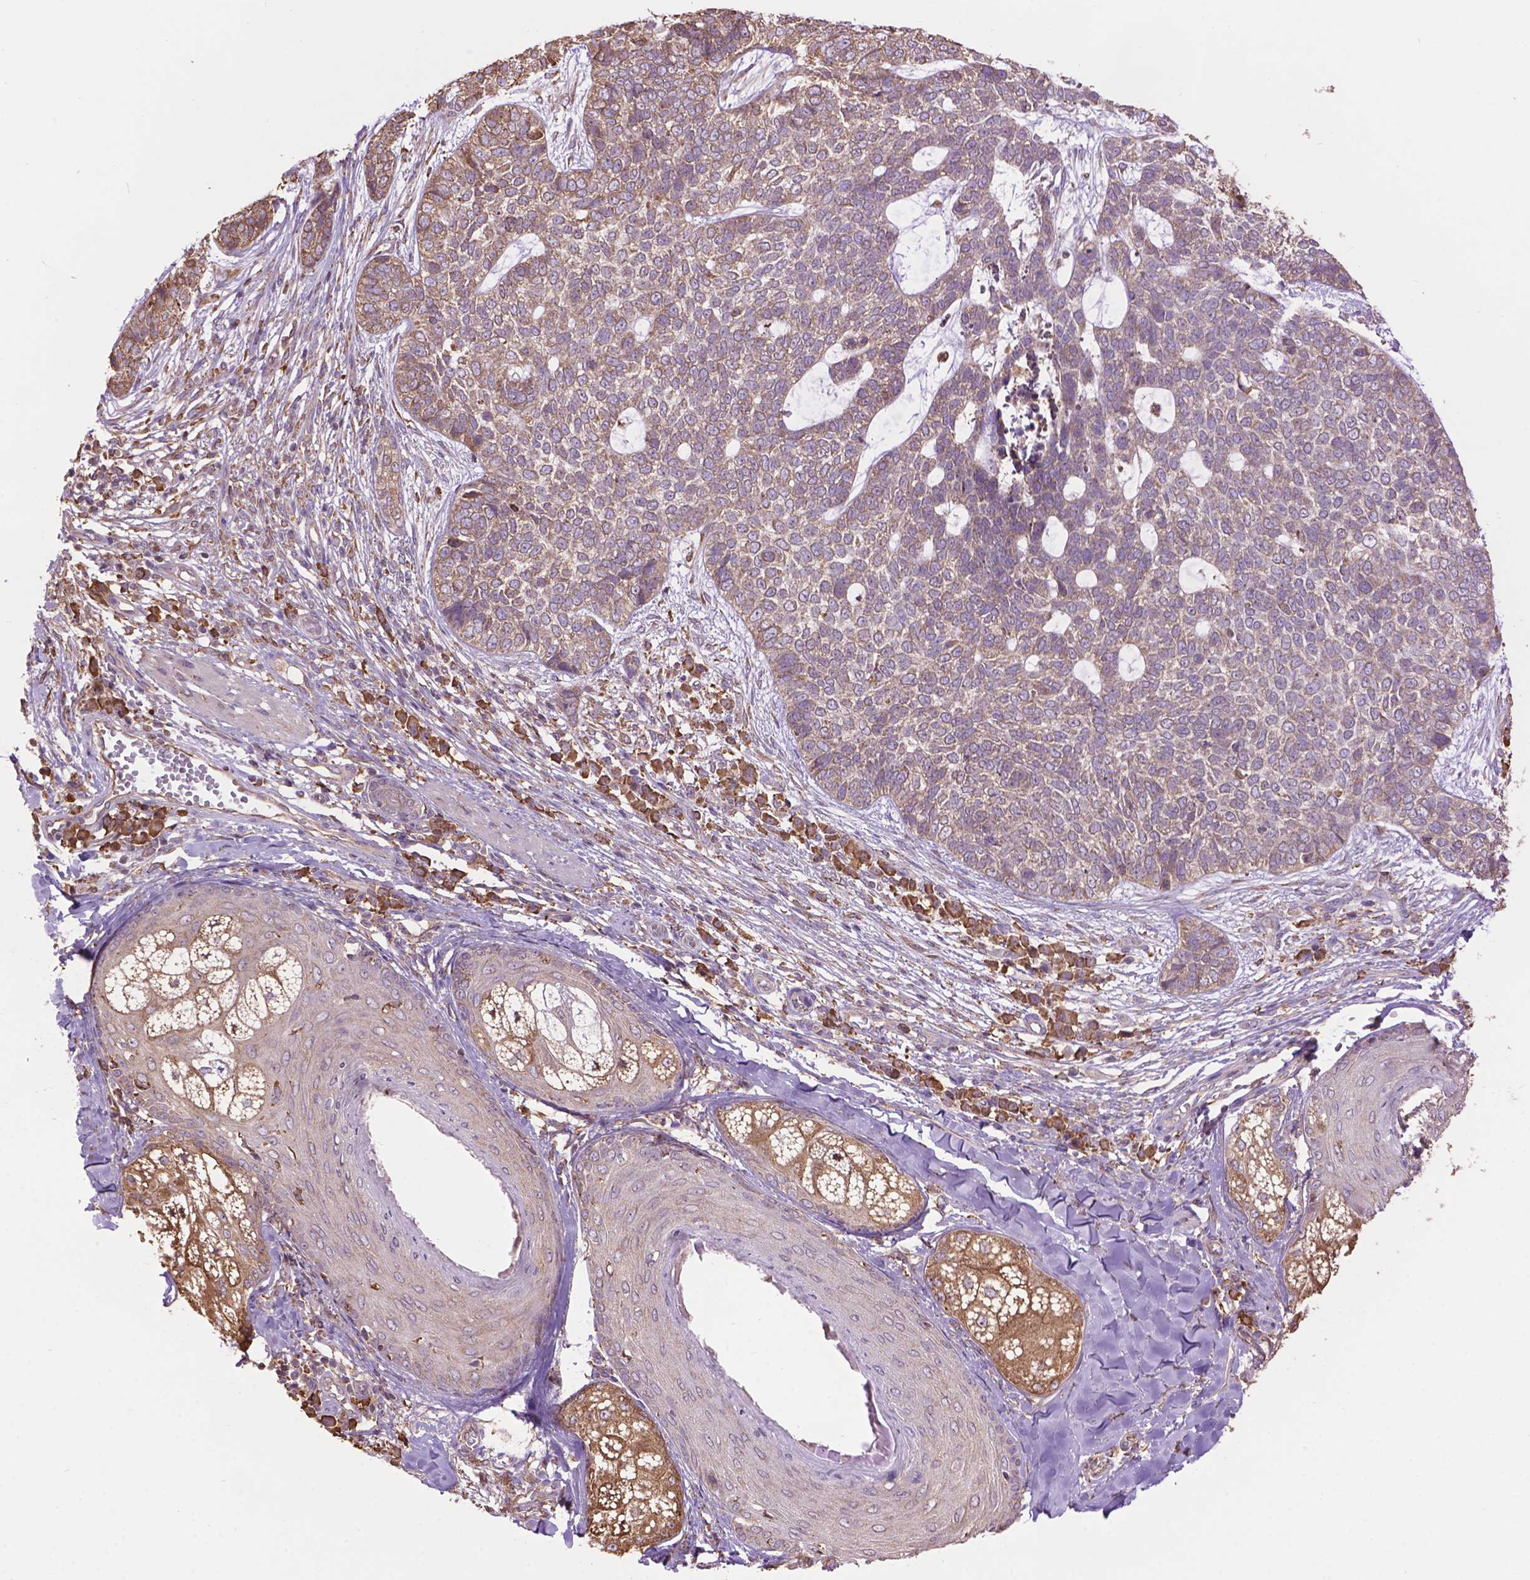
{"staining": {"intensity": "weak", "quantity": ">75%", "location": "cytoplasmic/membranous"}, "tissue": "skin cancer", "cell_type": "Tumor cells", "image_type": "cancer", "snomed": [{"axis": "morphology", "description": "Basal cell carcinoma"}, {"axis": "topography", "description": "Skin"}], "caption": "Immunohistochemistry (IHC) (DAB (3,3'-diaminobenzidine)) staining of human basal cell carcinoma (skin) reveals weak cytoplasmic/membranous protein staining in about >75% of tumor cells.", "gene": "PPP2R5E", "patient": {"sex": "female", "age": 69}}